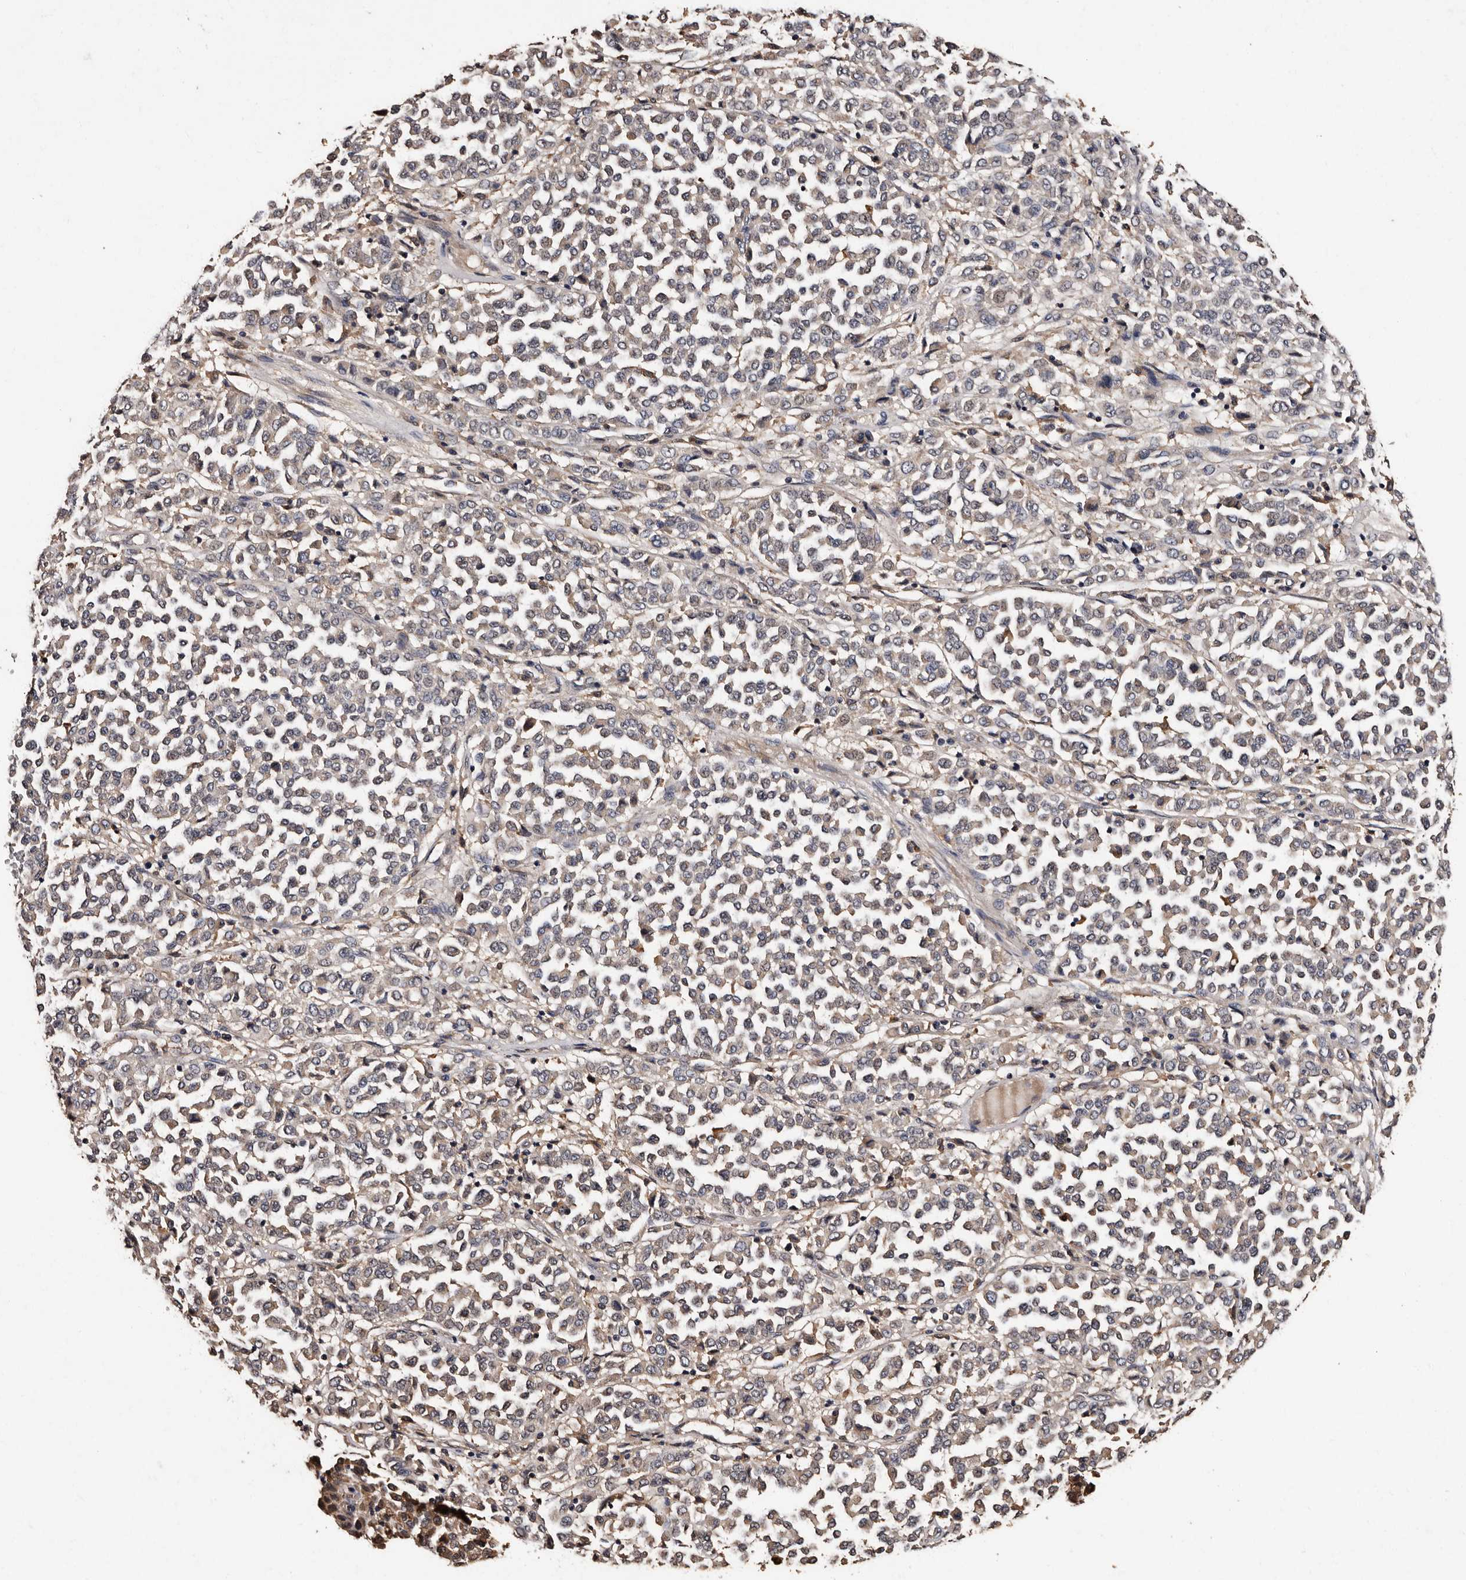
{"staining": {"intensity": "negative", "quantity": "none", "location": "none"}, "tissue": "melanoma", "cell_type": "Tumor cells", "image_type": "cancer", "snomed": [{"axis": "morphology", "description": "Malignant melanoma, Metastatic site"}, {"axis": "topography", "description": "Pancreas"}], "caption": "This is a photomicrograph of immunohistochemistry staining of melanoma, which shows no staining in tumor cells.", "gene": "ADCK5", "patient": {"sex": "female", "age": 30}}